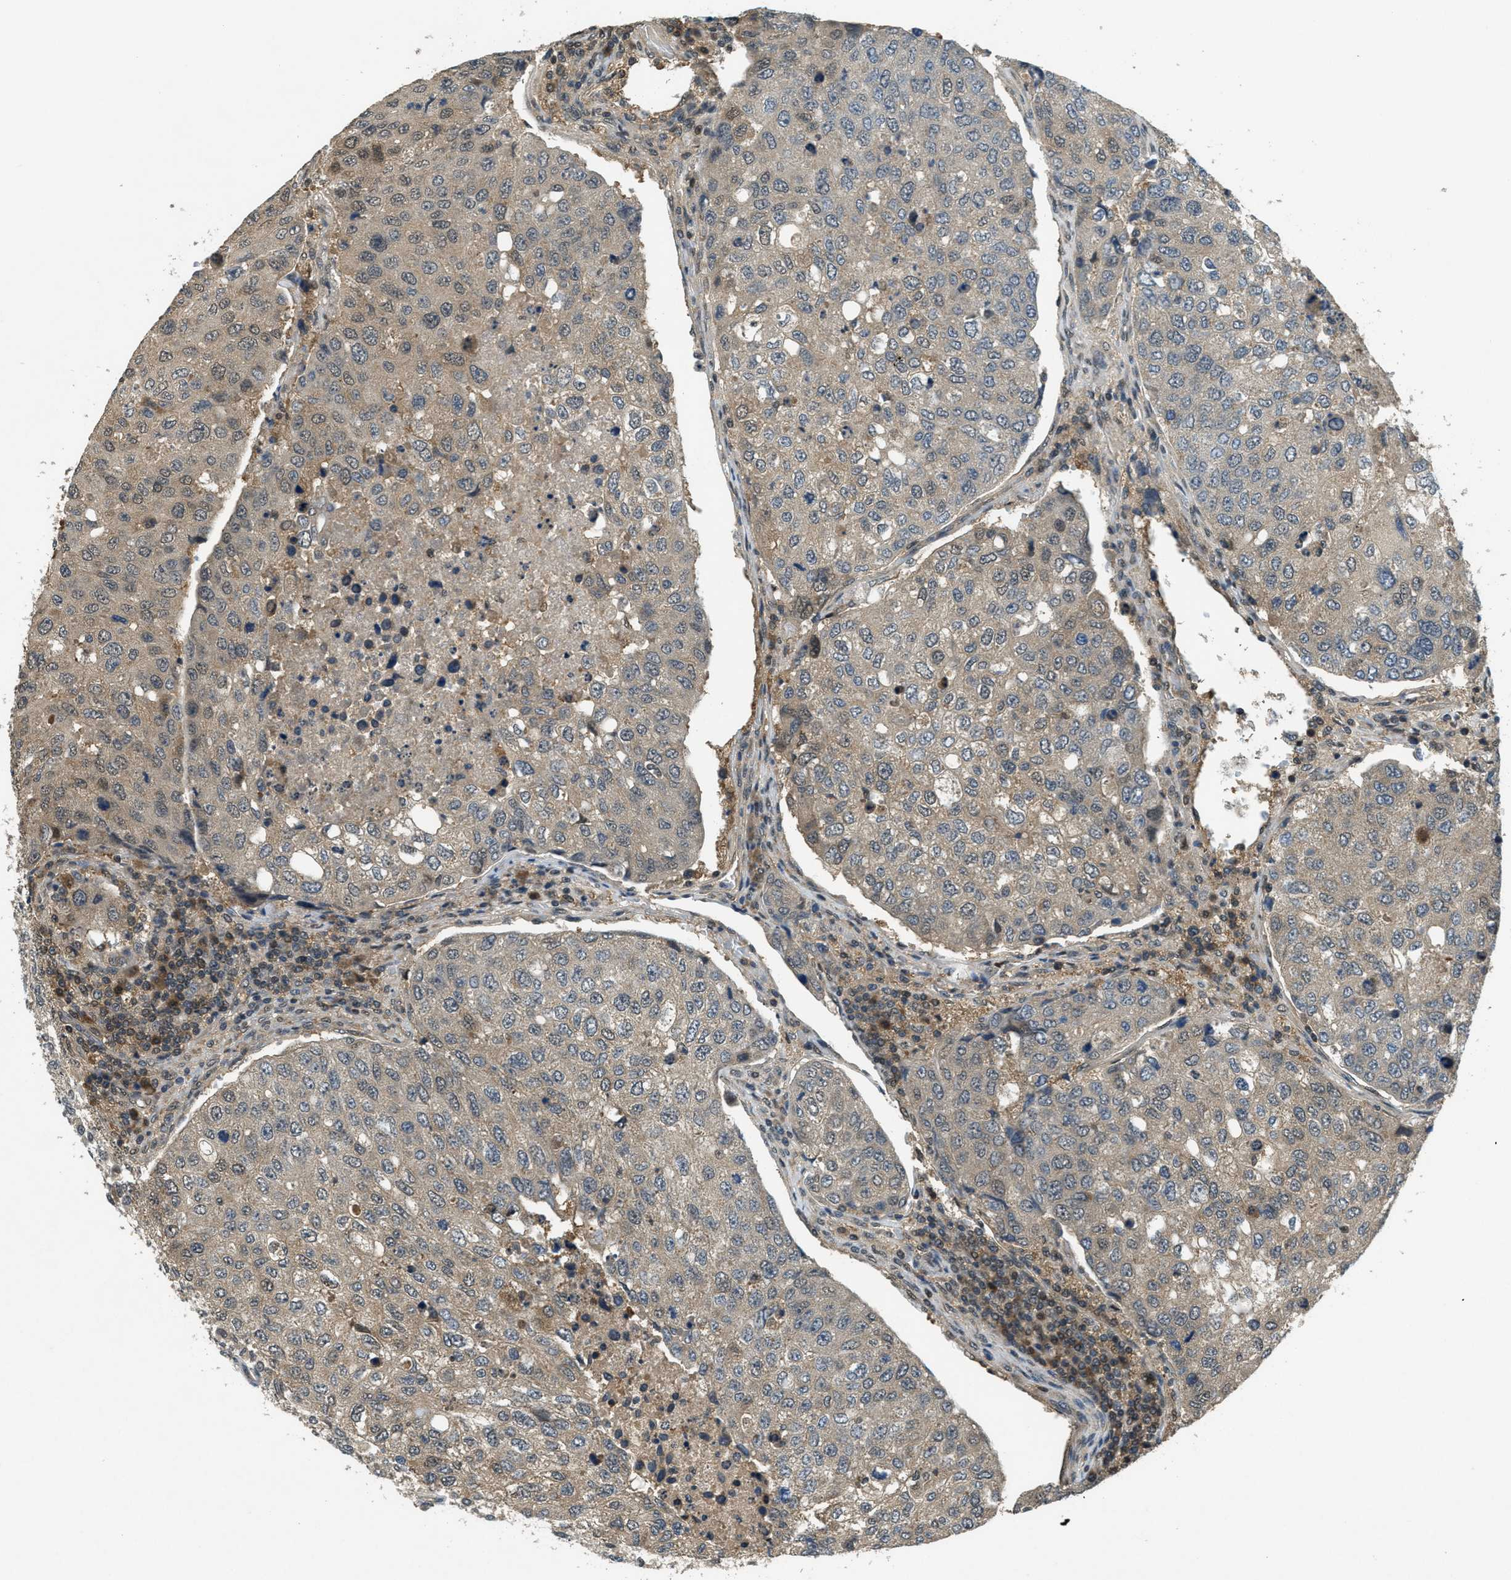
{"staining": {"intensity": "weak", "quantity": "<25%", "location": "cytoplasmic/membranous"}, "tissue": "urothelial cancer", "cell_type": "Tumor cells", "image_type": "cancer", "snomed": [{"axis": "morphology", "description": "Urothelial carcinoma, High grade"}, {"axis": "topography", "description": "Lymph node"}, {"axis": "topography", "description": "Urinary bladder"}], "caption": "The micrograph reveals no staining of tumor cells in urothelial carcinoma (high-grade).", "gene": "DUSP6", "patient": {"sex": "male", "age": 51}}